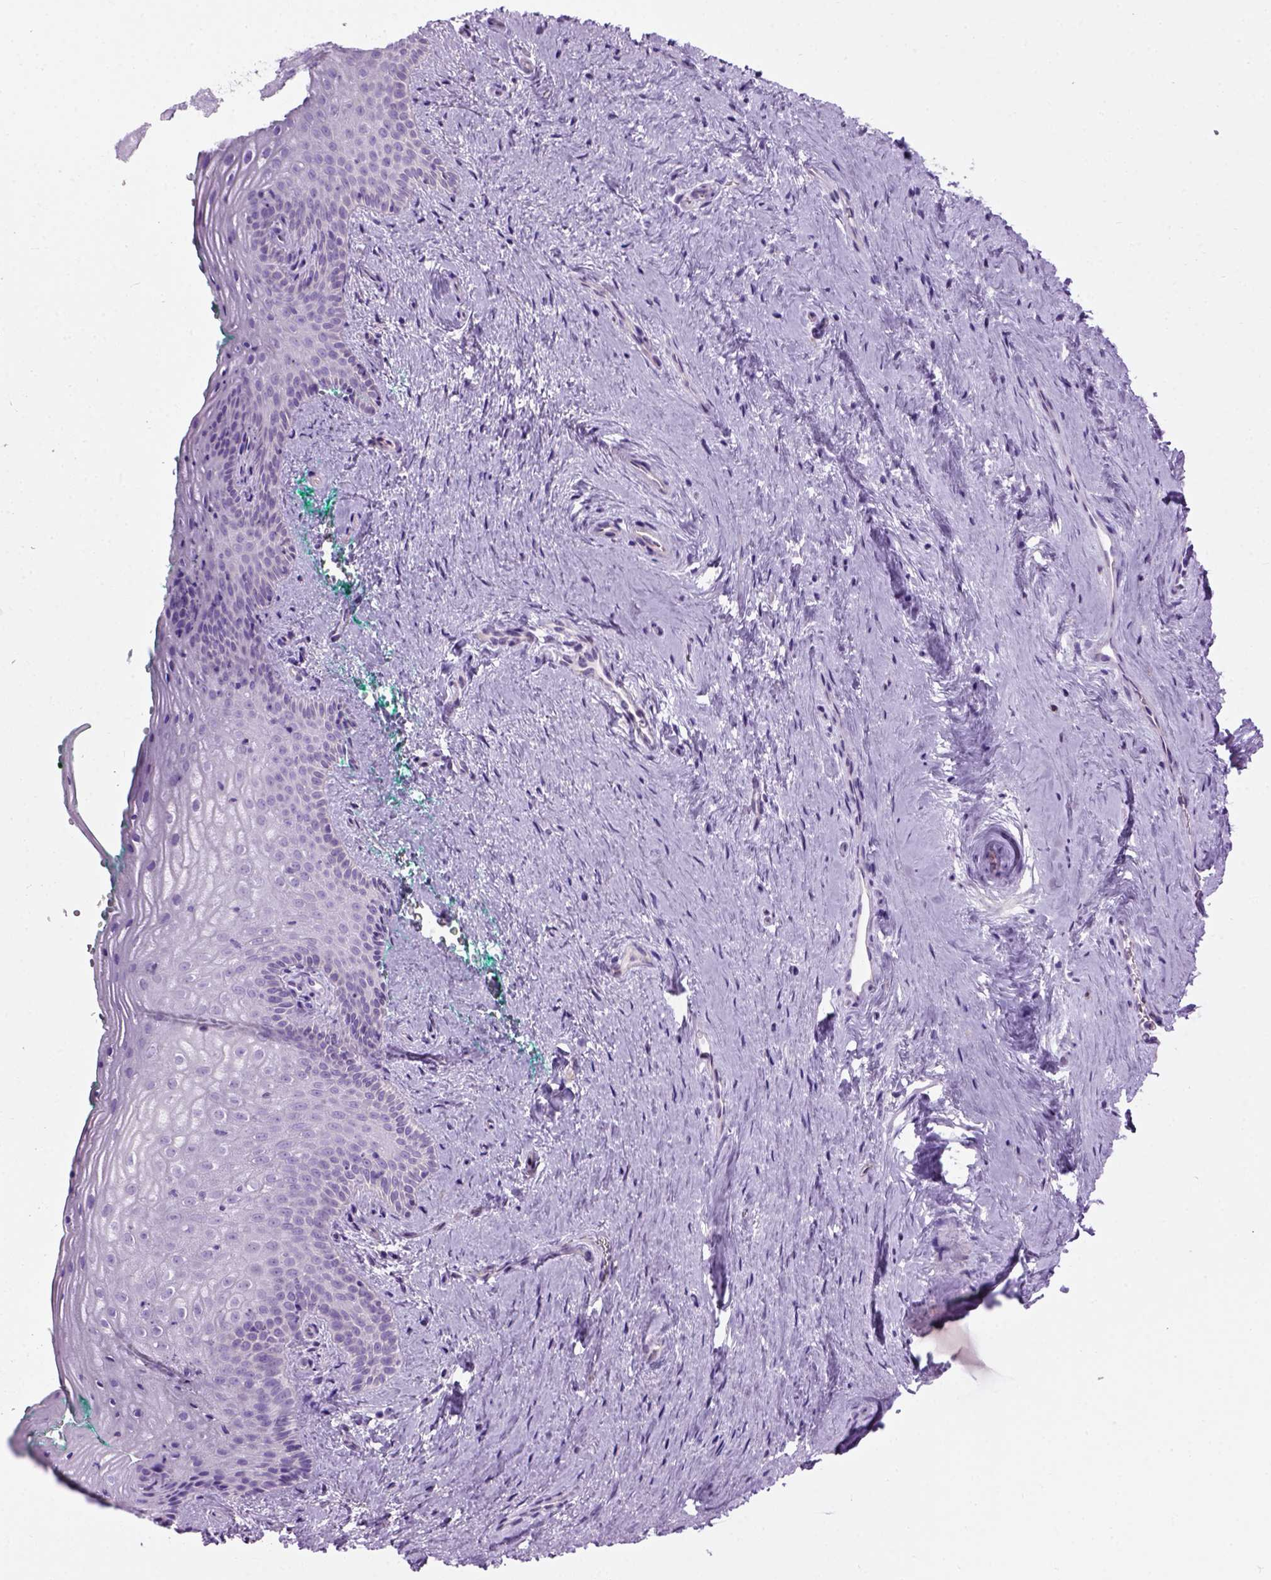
{"staining": {"intensity": "negative", "quantity": "none", "location": "none"}, "tissue": "vagina", "cell_type": "Squamous epithelial cells", "image_type": "normal", "snomed": [{"axis": "morphology", "description": "Normal tissue, NOS"}, {"axis": "topography", "description": "Vagina"}], "caption": "This is an IHC photomicrograph of benign human vagina. There is no expression in squamous epithelial cells.", "gene": "GABRB2", "patient": {"sex": "female", "age": 45}}